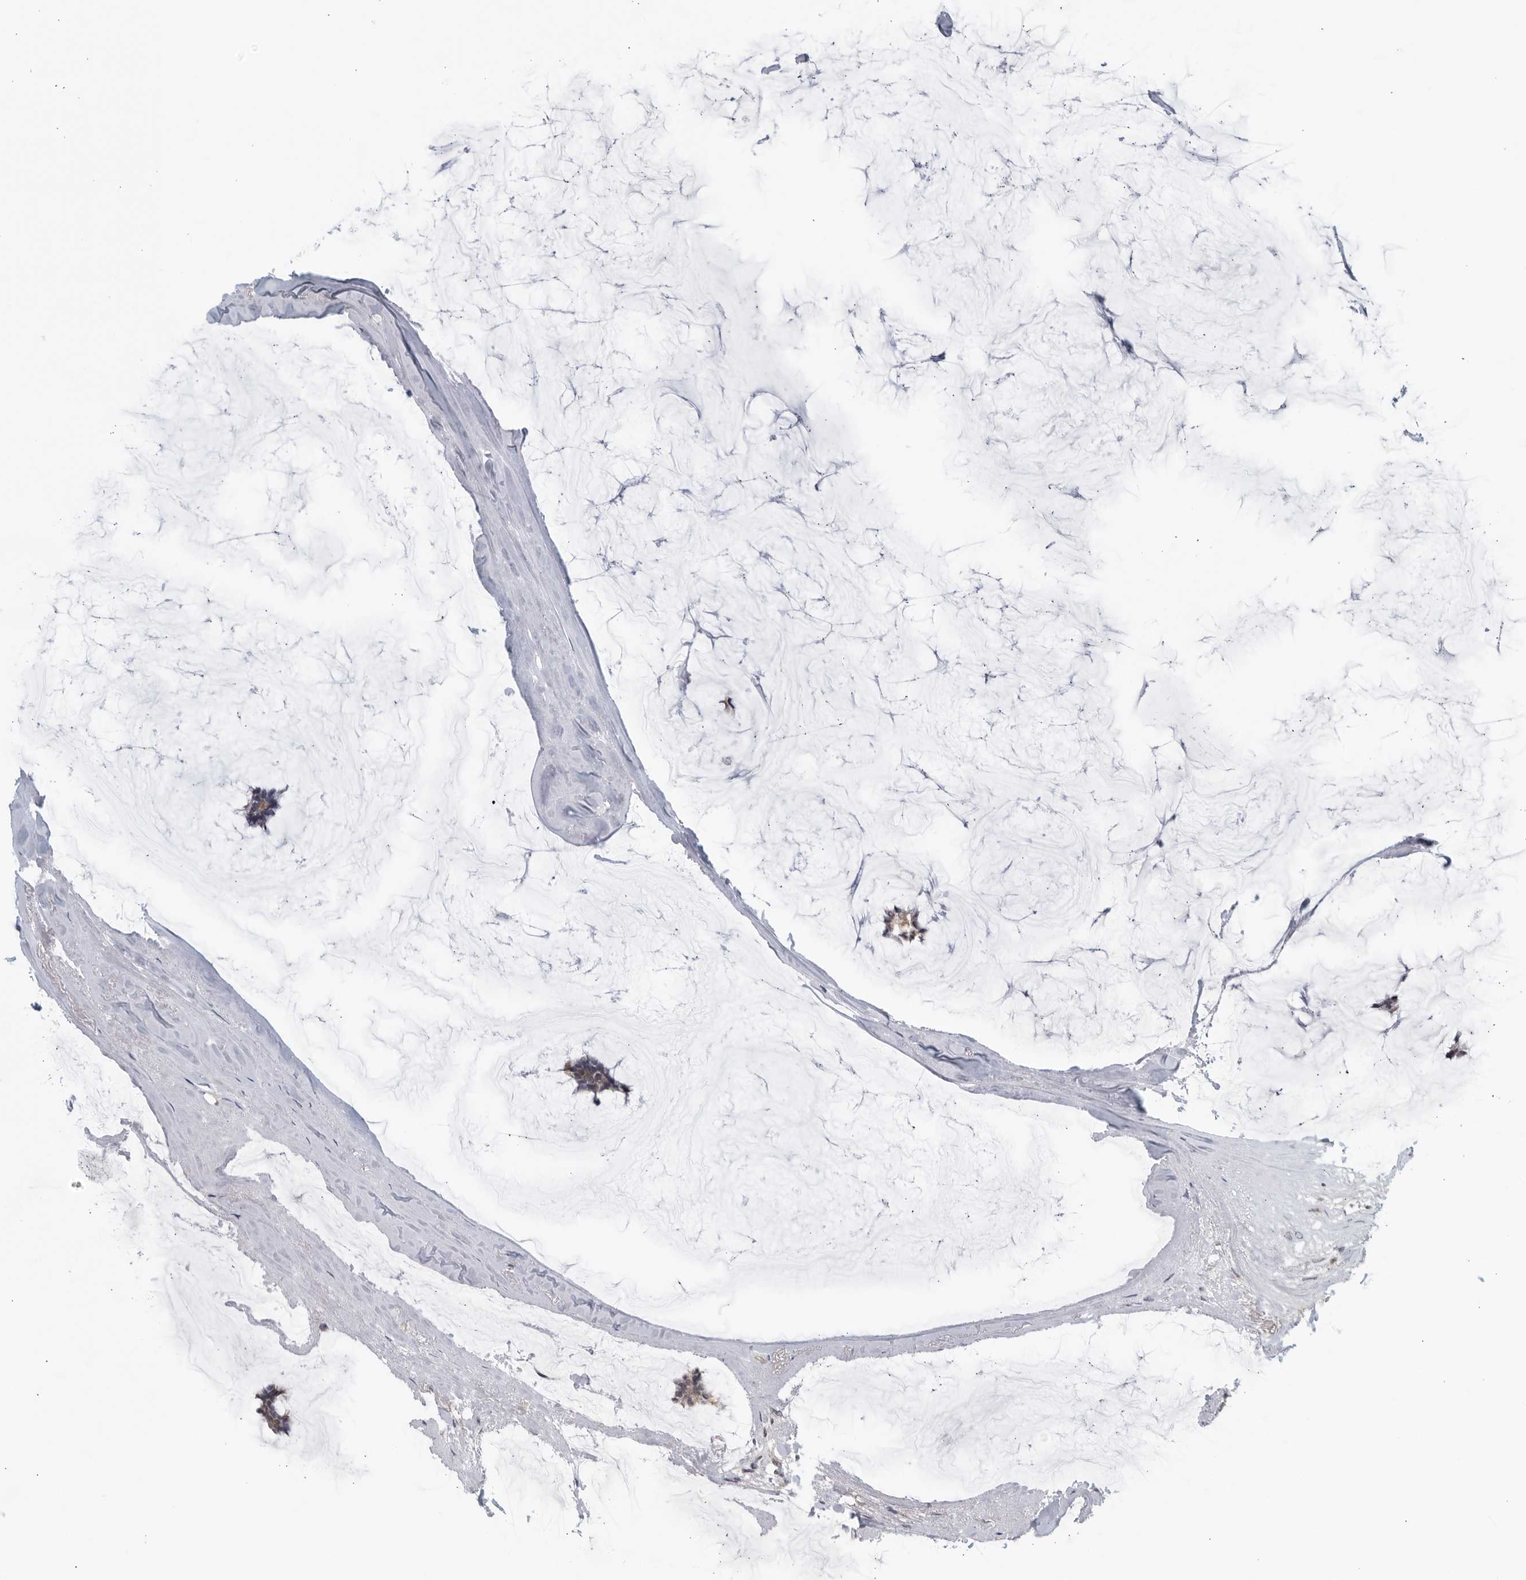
{"staining": {"intensity": "weak", "quantity": ">75%", "location": "cytoplasmic/membranous,nuclear"}, "tissue": "breast cancer", "cell_type": "Tumor cells", "image_type": "cancer", "snomed": [{"axis": "morphology", "description": "Duct carcinoma"}, {"axis": "topography", "description": "Breast"}], "caption": "Breast cancer (invasive ductal carcinoma) stained for a protein (brown) demonstrates weak cytoplasmic/membranous and nuclear positive staining in about >75% of tumor cells.", "gene": "RC3H1", "patient": {"sex": "female", "age": 93}}